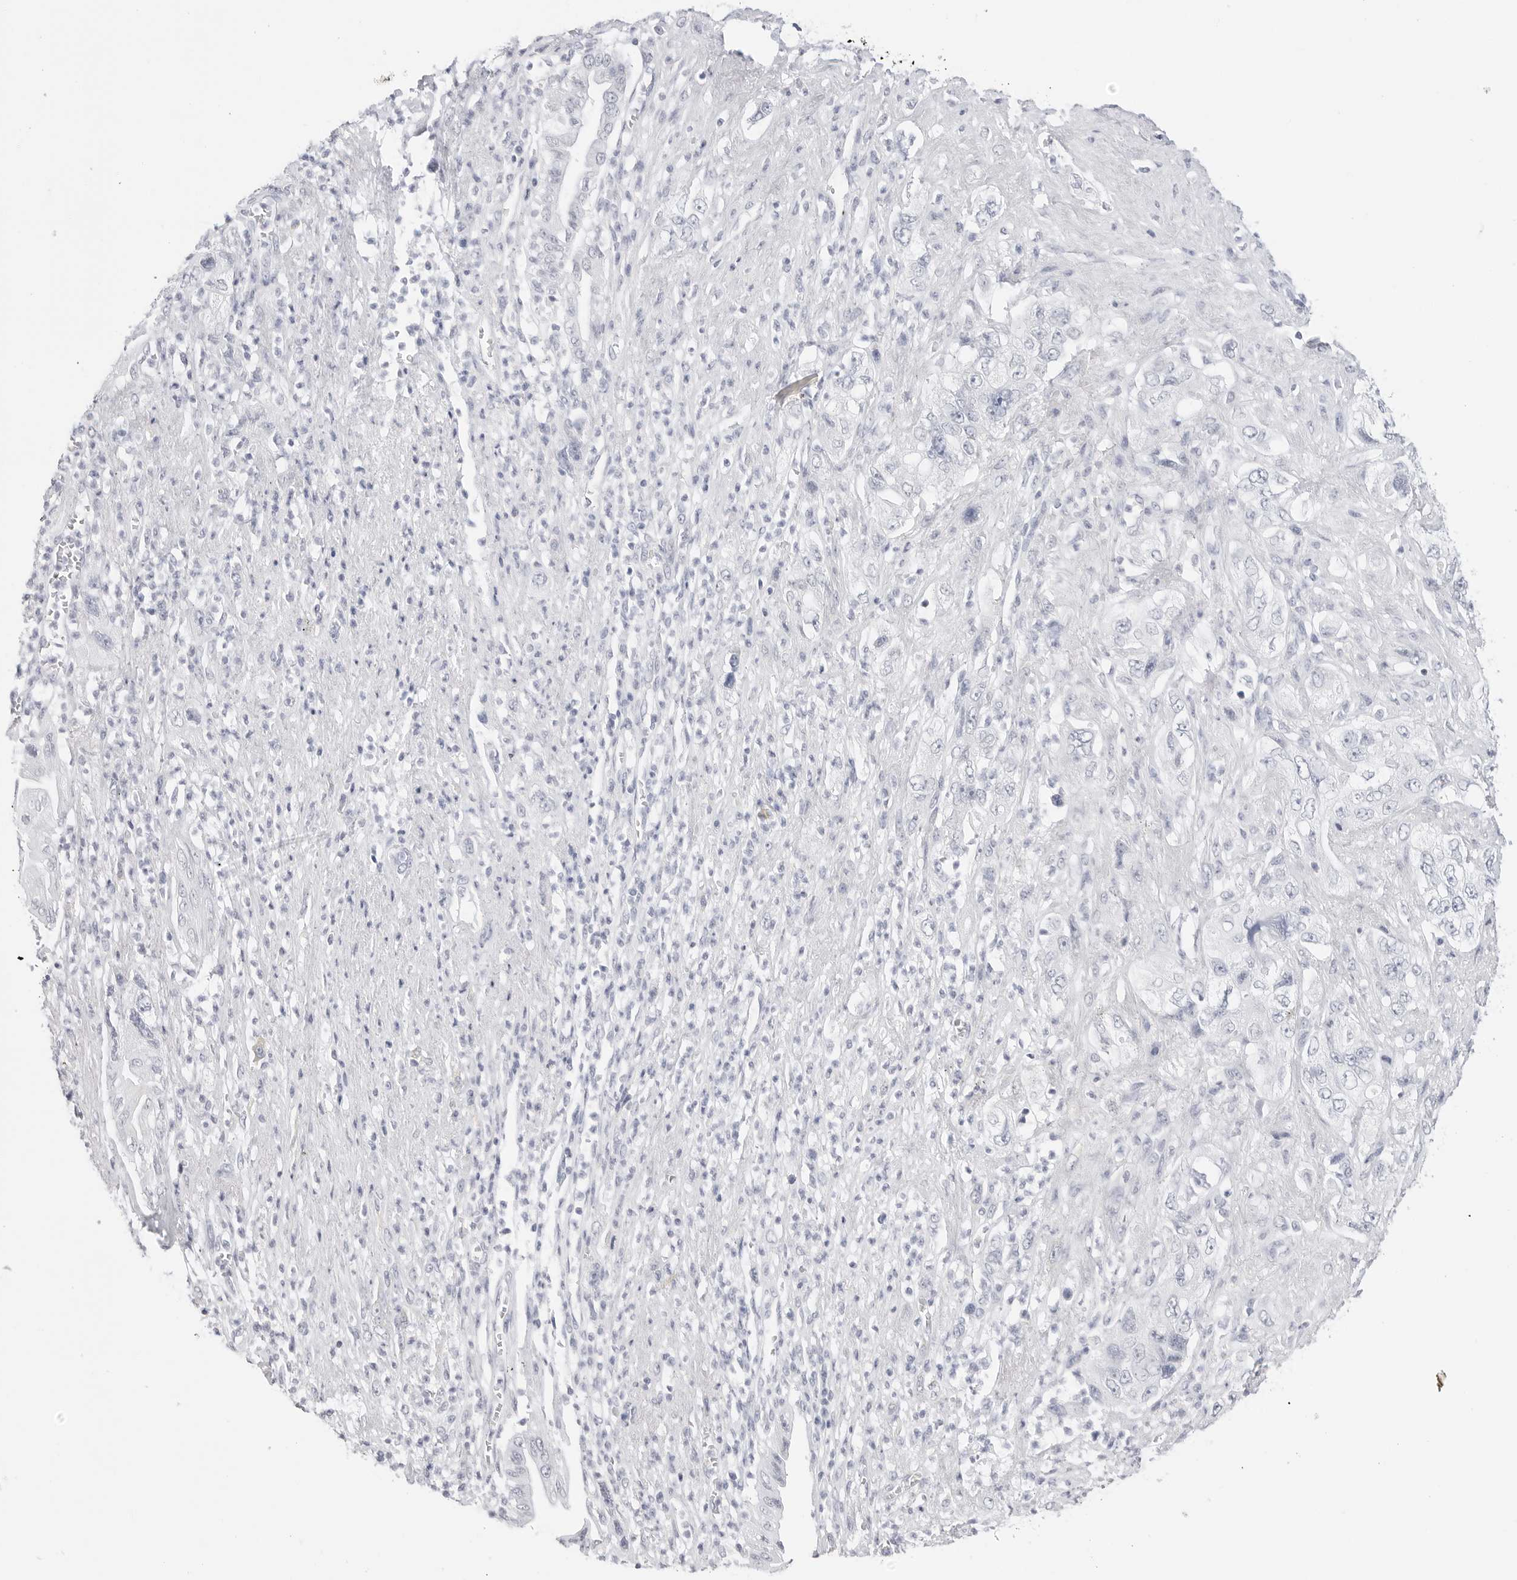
{"staining": {"intensity": "negative", "quantity": "none", "location": "none"}, "tissue": "pancreatic cancer", "cell_type": "Tumor cells", "image_type": "cancer", "snomed": [{"axis": "morphology", "description": "Adenocarcinoma, NOS"}, {"axis": "topography", "description": "Pancreas"}], "caption": "This is an IHC histopathology image of human pancreatic cancer (adenocarcinoma). There is no staining in tumor cells.", "gene": "HMGCS2", "patient": {"sex": "female", "age": 73}}